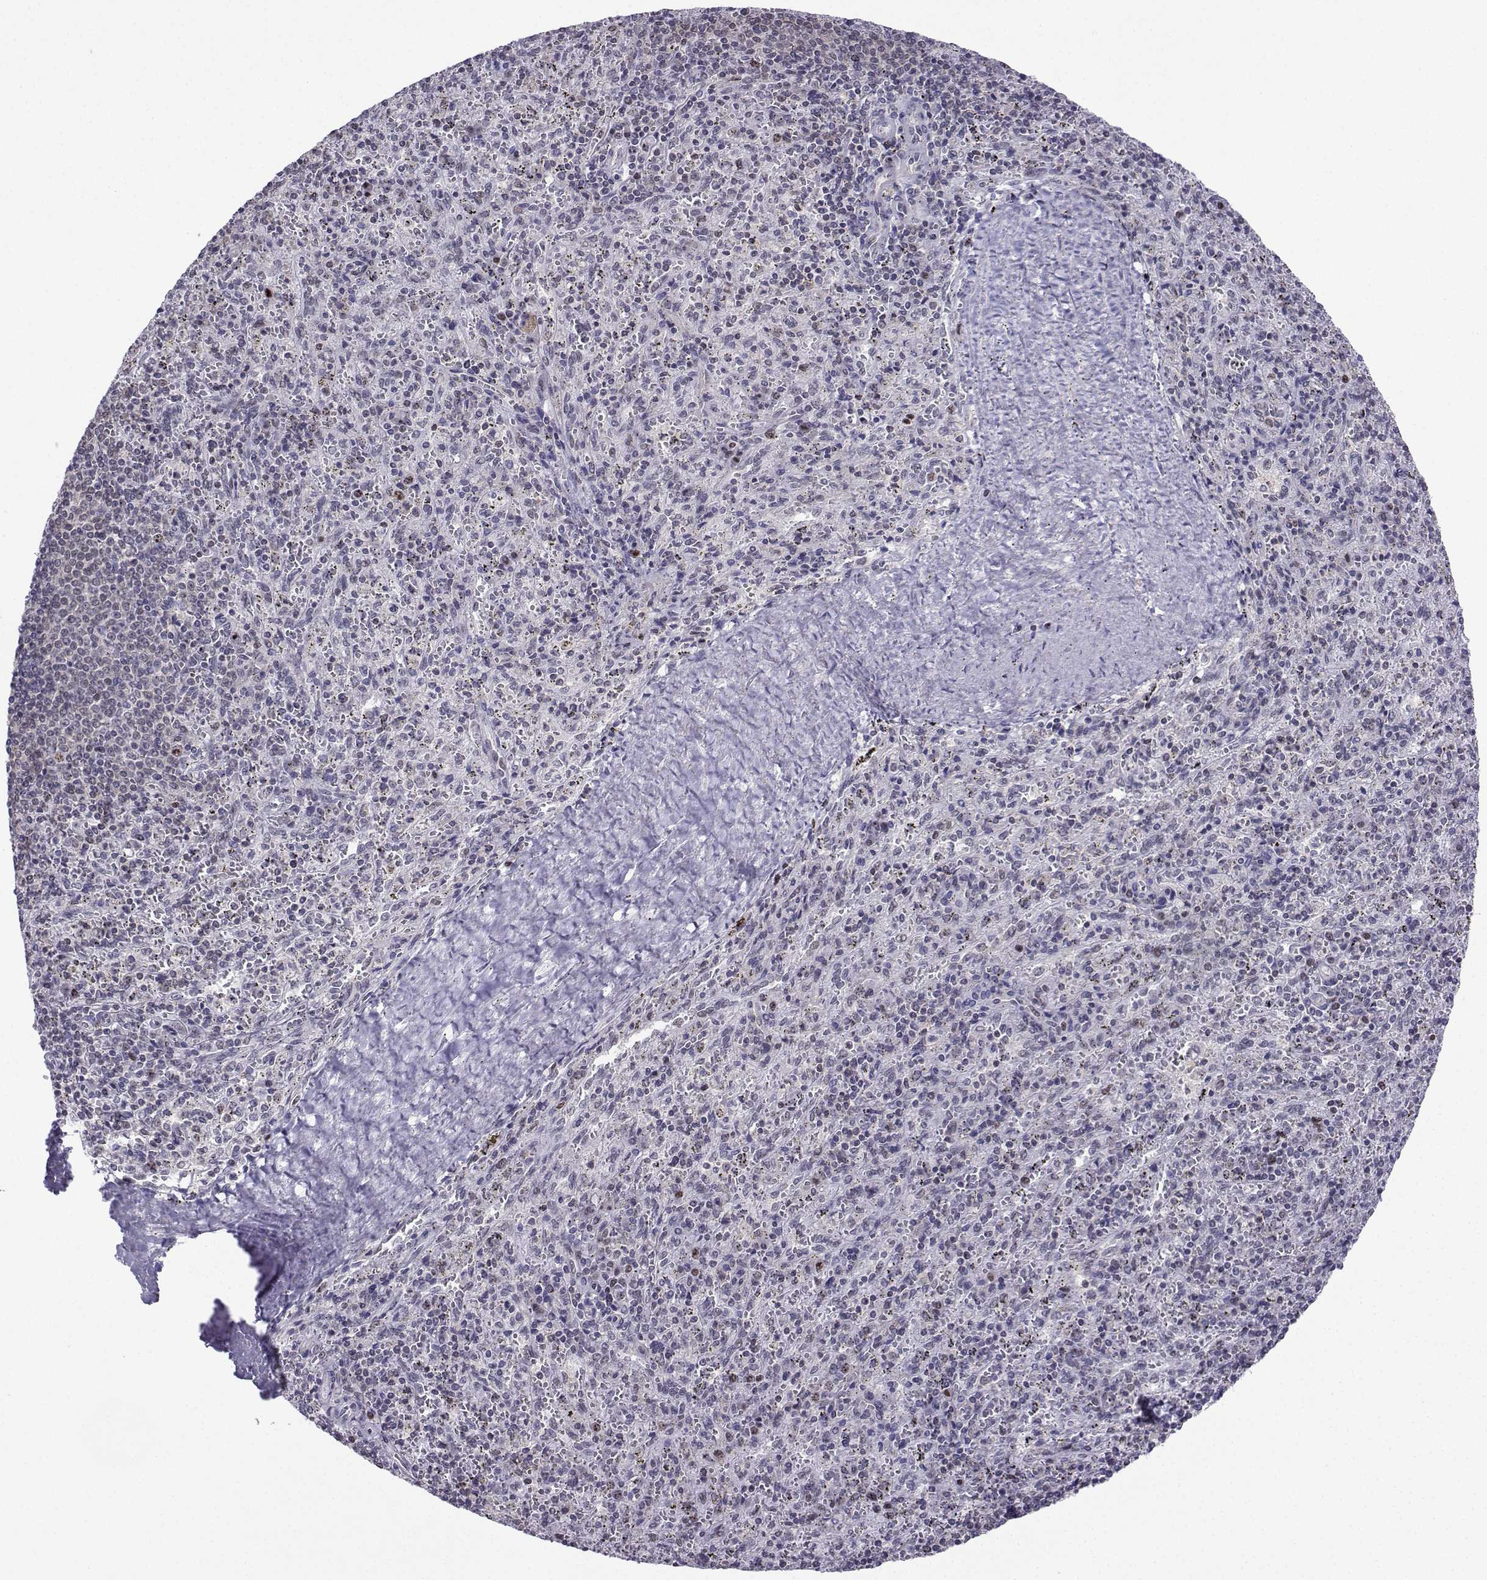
{"staining": {"intensity": "moderate", "quantity": "<25%", "location": "nuclear"}, "tissue": "spleen", "cell_type": "Cells in red pulp", "image_type": "normal", "snomed": [{"axis": "morphology", "description": "Normal tissue, NOS"}, {"axis": "topography", "description": "Spleen"}], "caption": "Cells in red pulp display low levels of moderate nuclear staining in about <25% of cells in normal human spleen.", "gene": "INCENP", "patient": {"sex": "male", "age": 57}}